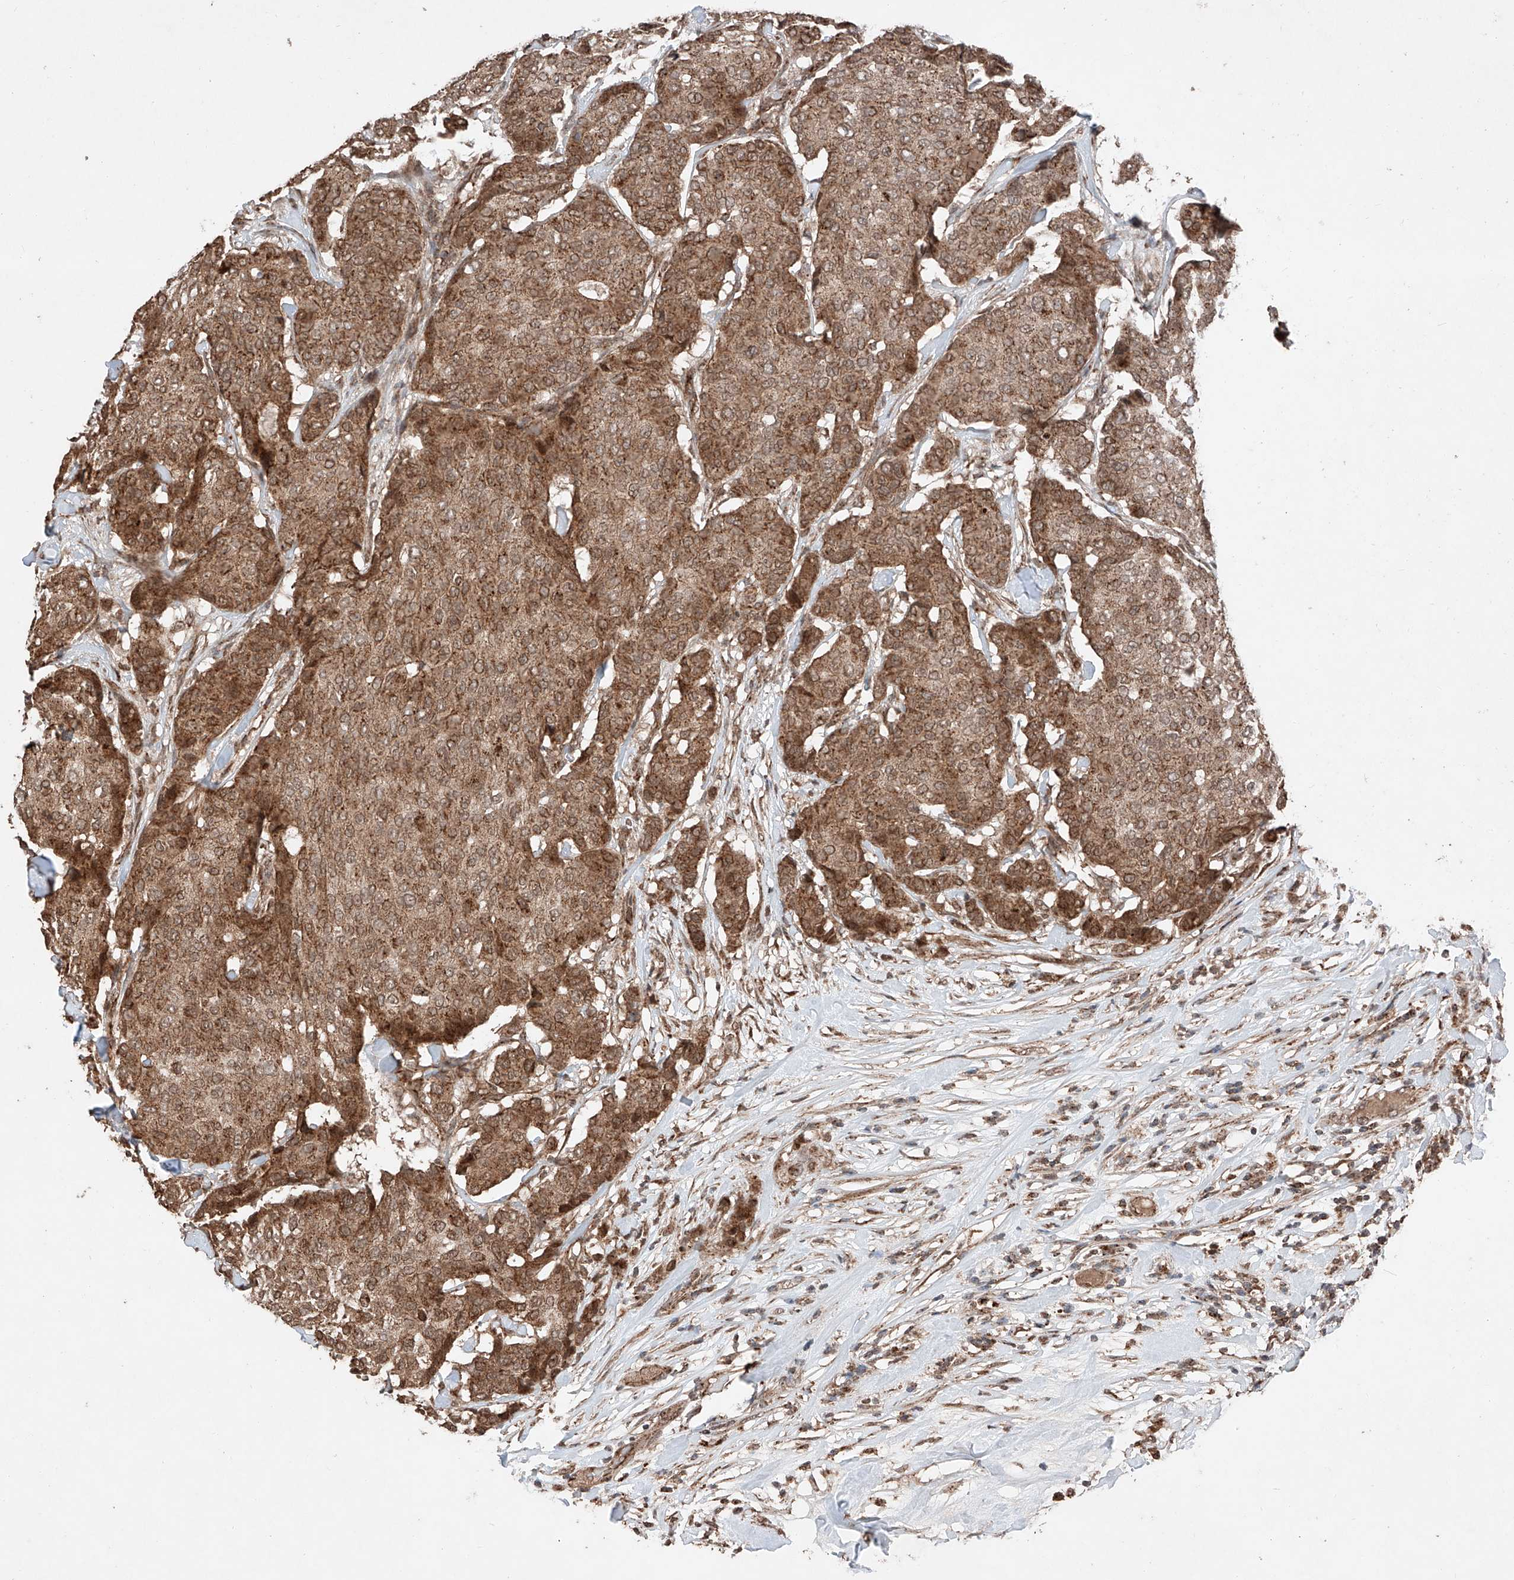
{"staining": {"intensity": "moderate", "quantity": ">75%", "location": "cytoplasmic/membranous"}, "tissue": "breast cancer", "cell_type": "Tumor cells", "image_type": "cancer", "snomed": [{"axis": "morphology", "description": "Duct carcinoma"}, {"axis": "topography", "description": "Breast"}], "caption": "Infiltrating ductal carcinoma (breast) tissue displays moderate cytoplasmic/membranous staining in approximately >75% of tumor cells", "gene": "ZSCAN29", "patient": {"sex": "female", "age": 75}}